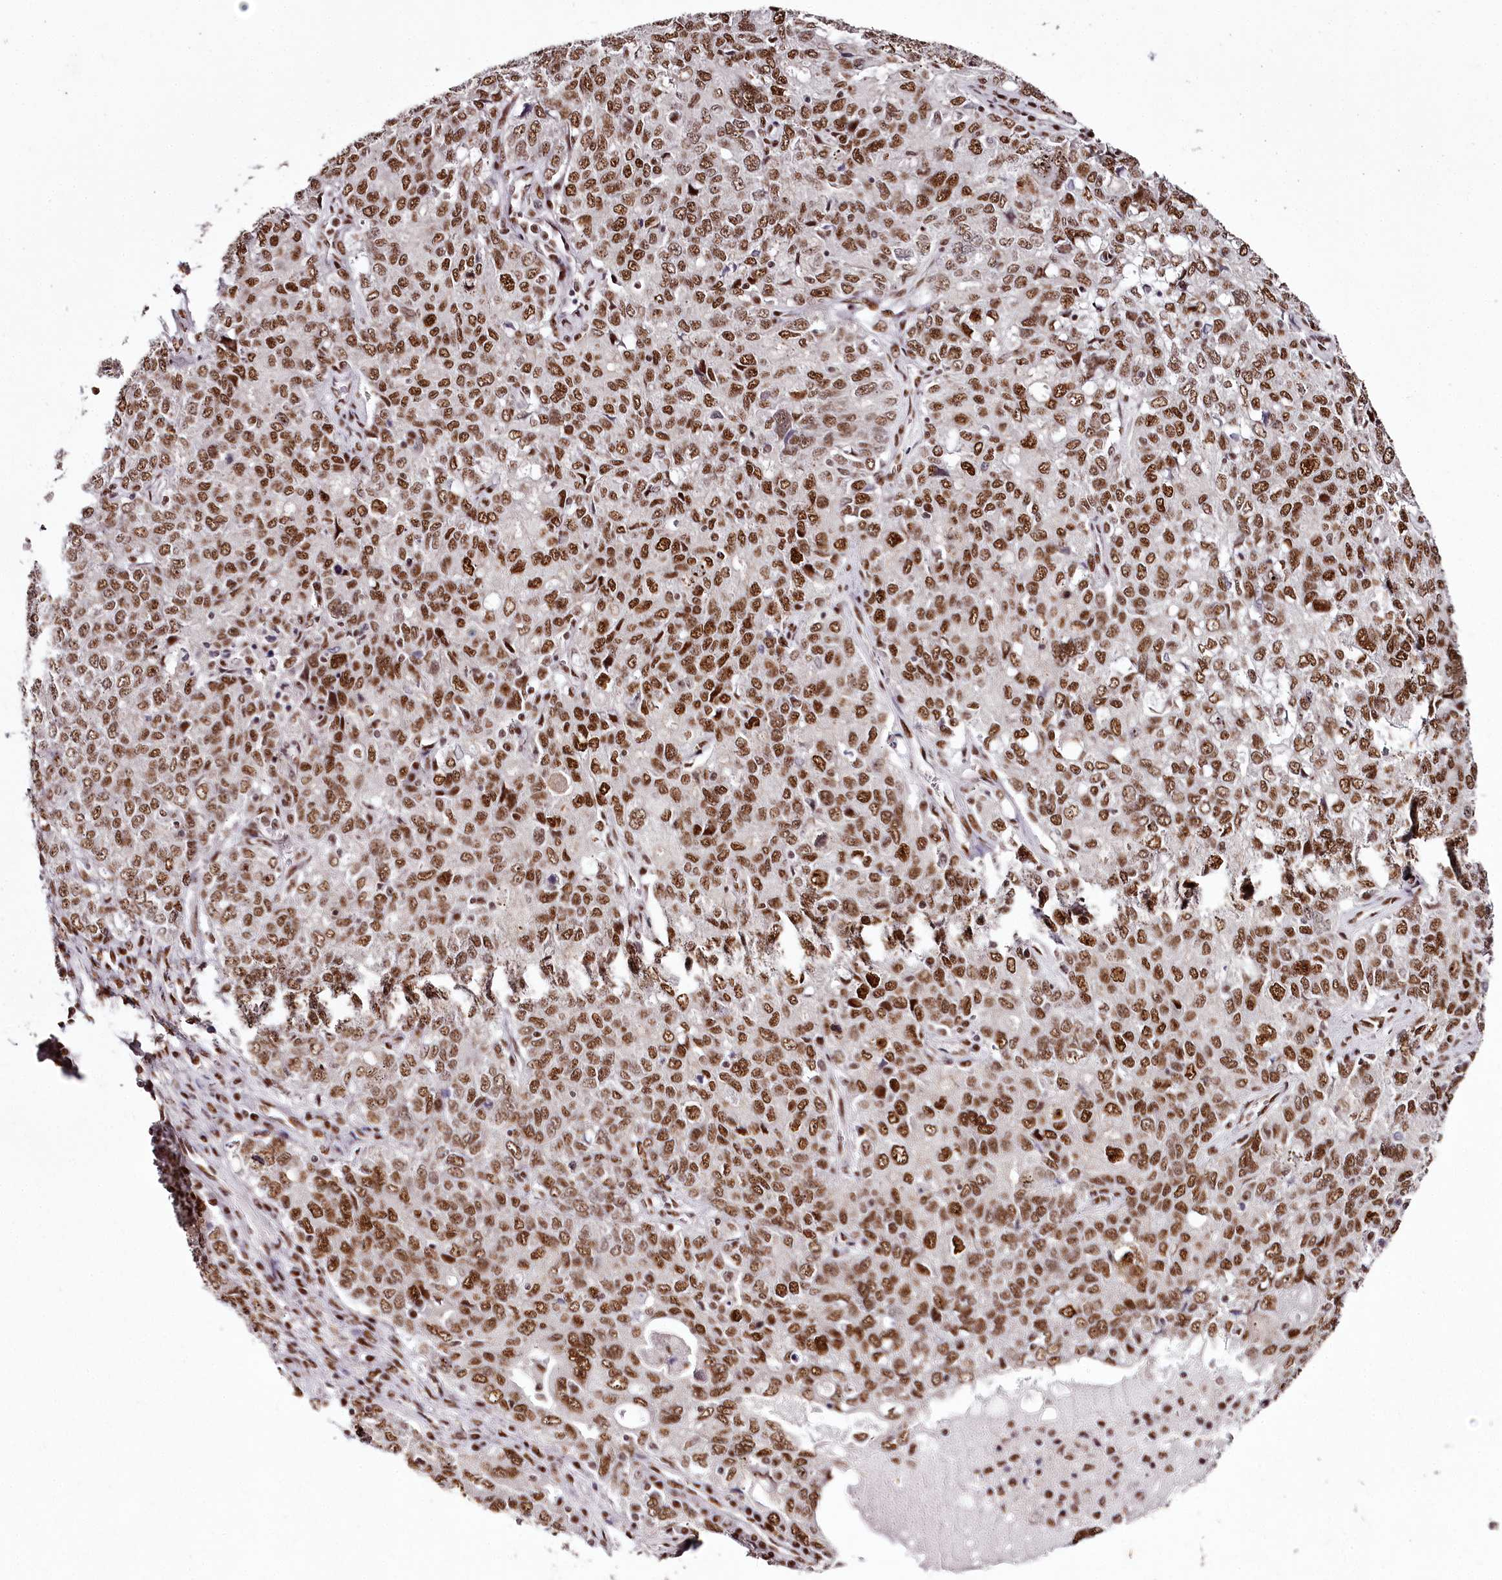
{"staining": {"intensity": "moderate", "quantity": ">75%", "location": "nuclear"}, "tissue": "ovarian cancer", "cell_type": "Tumor cells", "image_type": "cancer", "snomed": [{"axis": "morphology", "description": "Carcinoma, endometroid"}, {"axis": "topography", "description": "Ovary"}], "caption": "Immunohistochemistry of human endometroid carcinoma (ovarian) demonstrates medium levels of moderate nuclear staining in about >75% of tumor cells.", "gene": "PSPC1", "patient": {"sex": "female", "age": 62}}